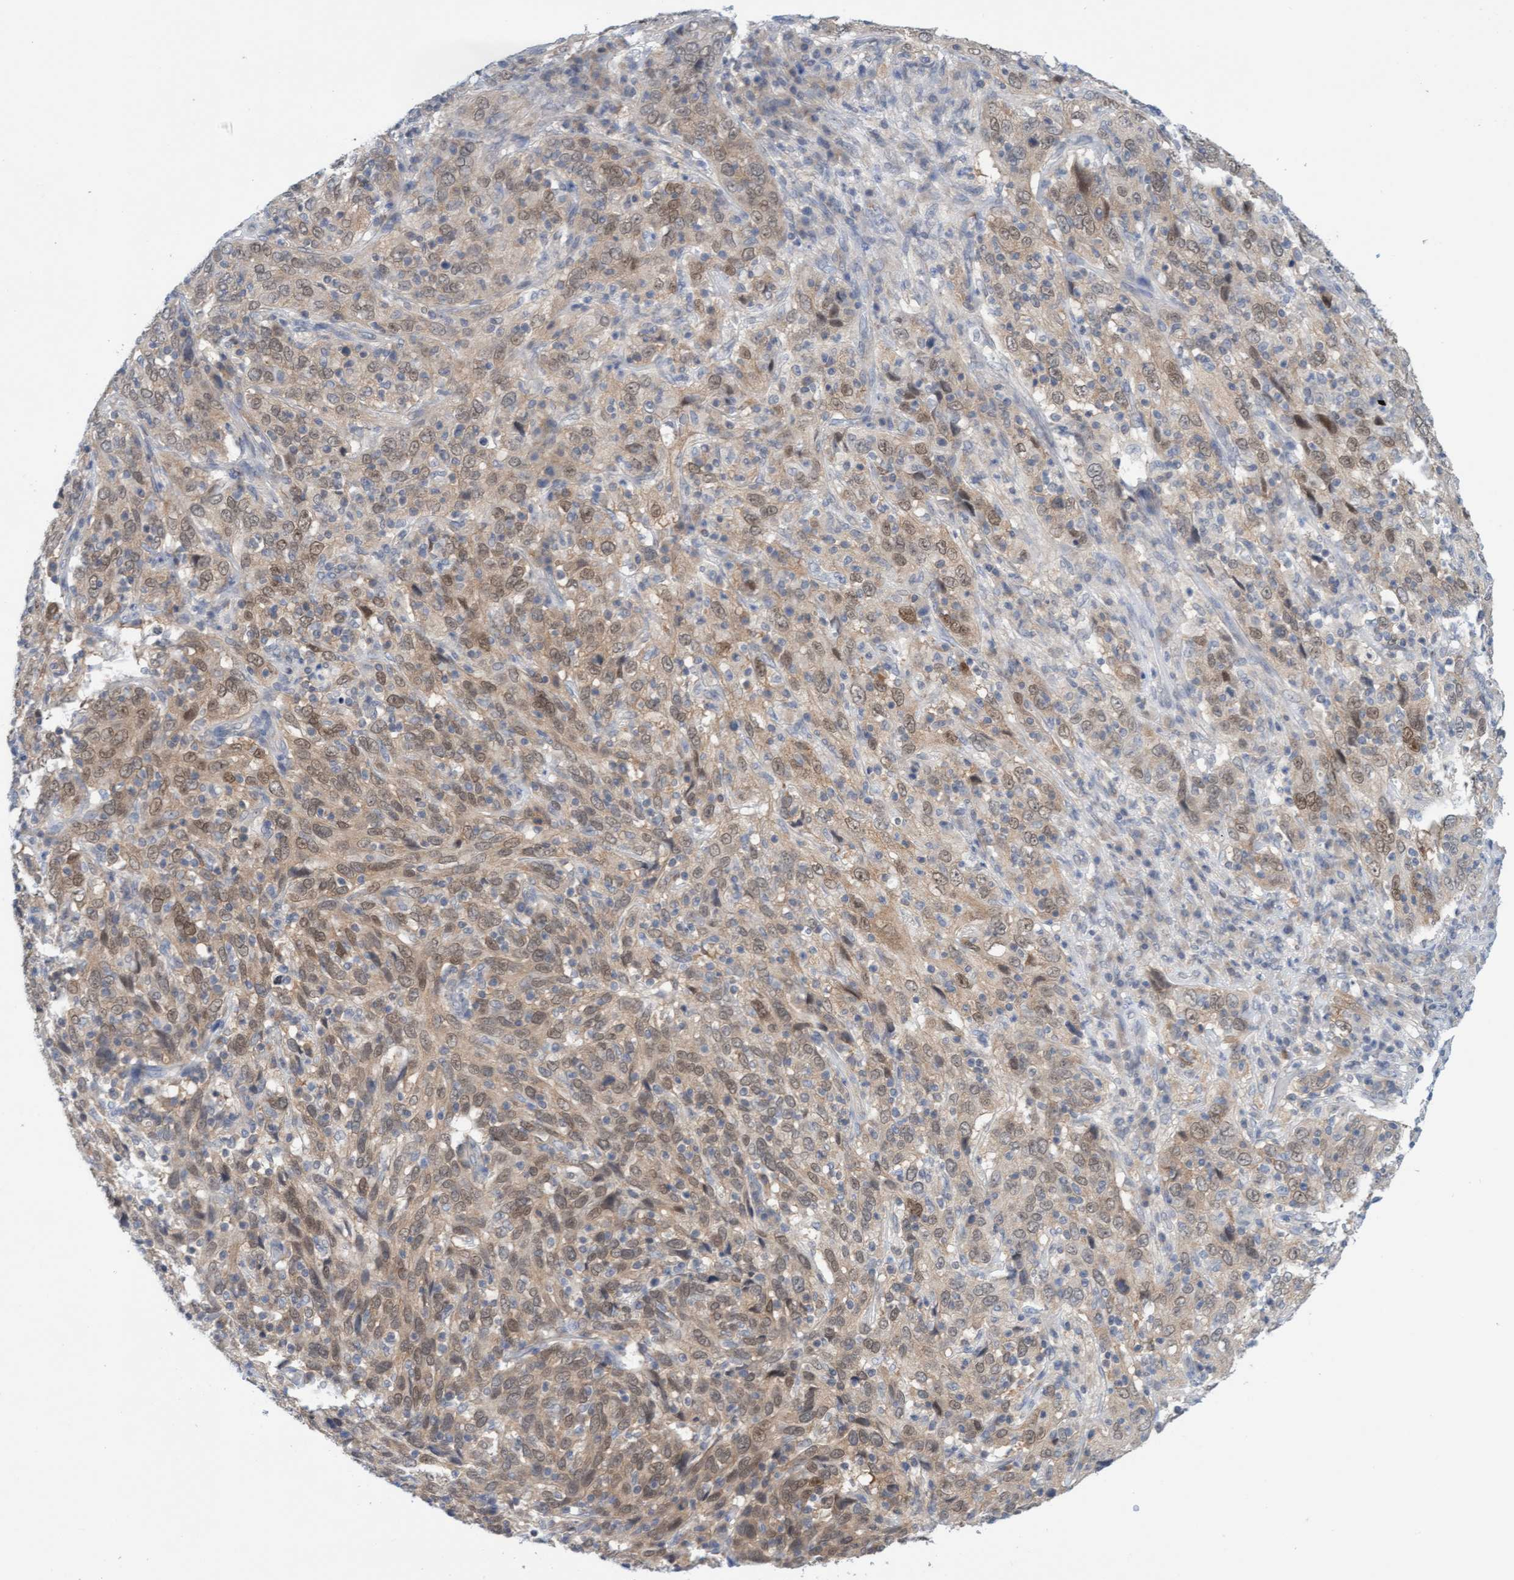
{"staining": {"intensity": "weak", "quantity": ">75%", "location": "cytoplasmic/membranous"}, "tissue": "cervical cancer", "cell_type": "Tumor cells", "image_type": "cancer", "snomed": [{"axis": "morphology", "description": "Squamous cell carcinoma, NOS"}, {"axis": "topography", "description": "Cervix"}], "caption": "IHC of cervical squamous cell carcinoma displays low levels of weak cytoplasmic/membranous expression in about >75% of tumor cells.", "gene": "AMZ2", "patient": {"sex": "female", "age": 46}}